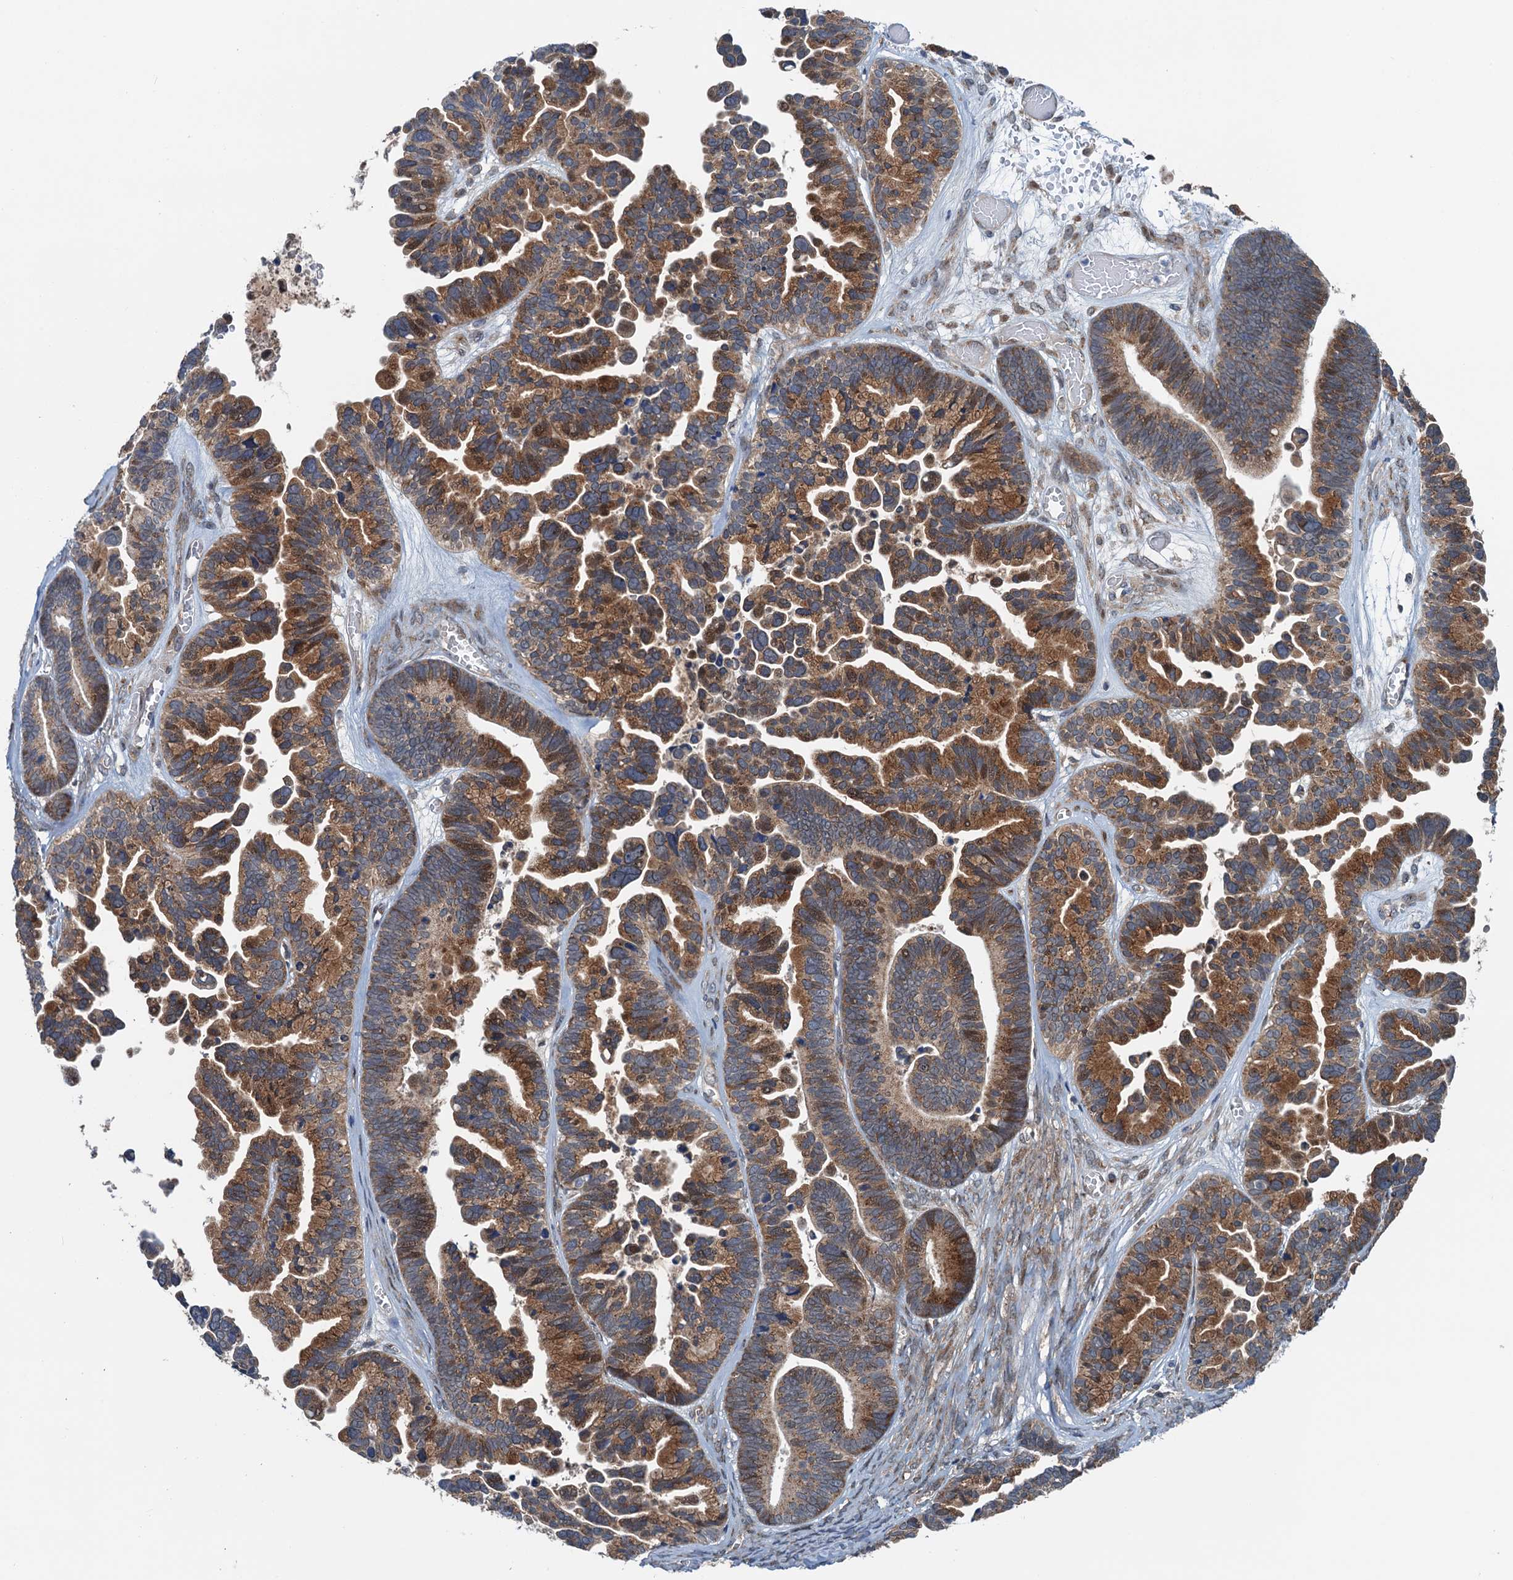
{"staining": {"intensity": "strong", "quantity": ">75%", "location": "cytoplasmic/membranous"}, "tissue": "ovarian cancer", "cell_type": "Tumor cells", "image_type": "cancer", "snomed": [{"axis": "morphology", "description": "Cystadenocarcinoma, serous, NOS"}, {"axis": "topography", "description": "Ovary"}], "caption": "Immunohistochemistry (DAB (3,3'-diaminobenzidine)) staining of ovarian cancer exhibits strong cytoplasmic/membranous protein staining in about >75% of tumor cells.", "gene": "DYNC2I2", "patient": {"sex": "female", "age": 56}}